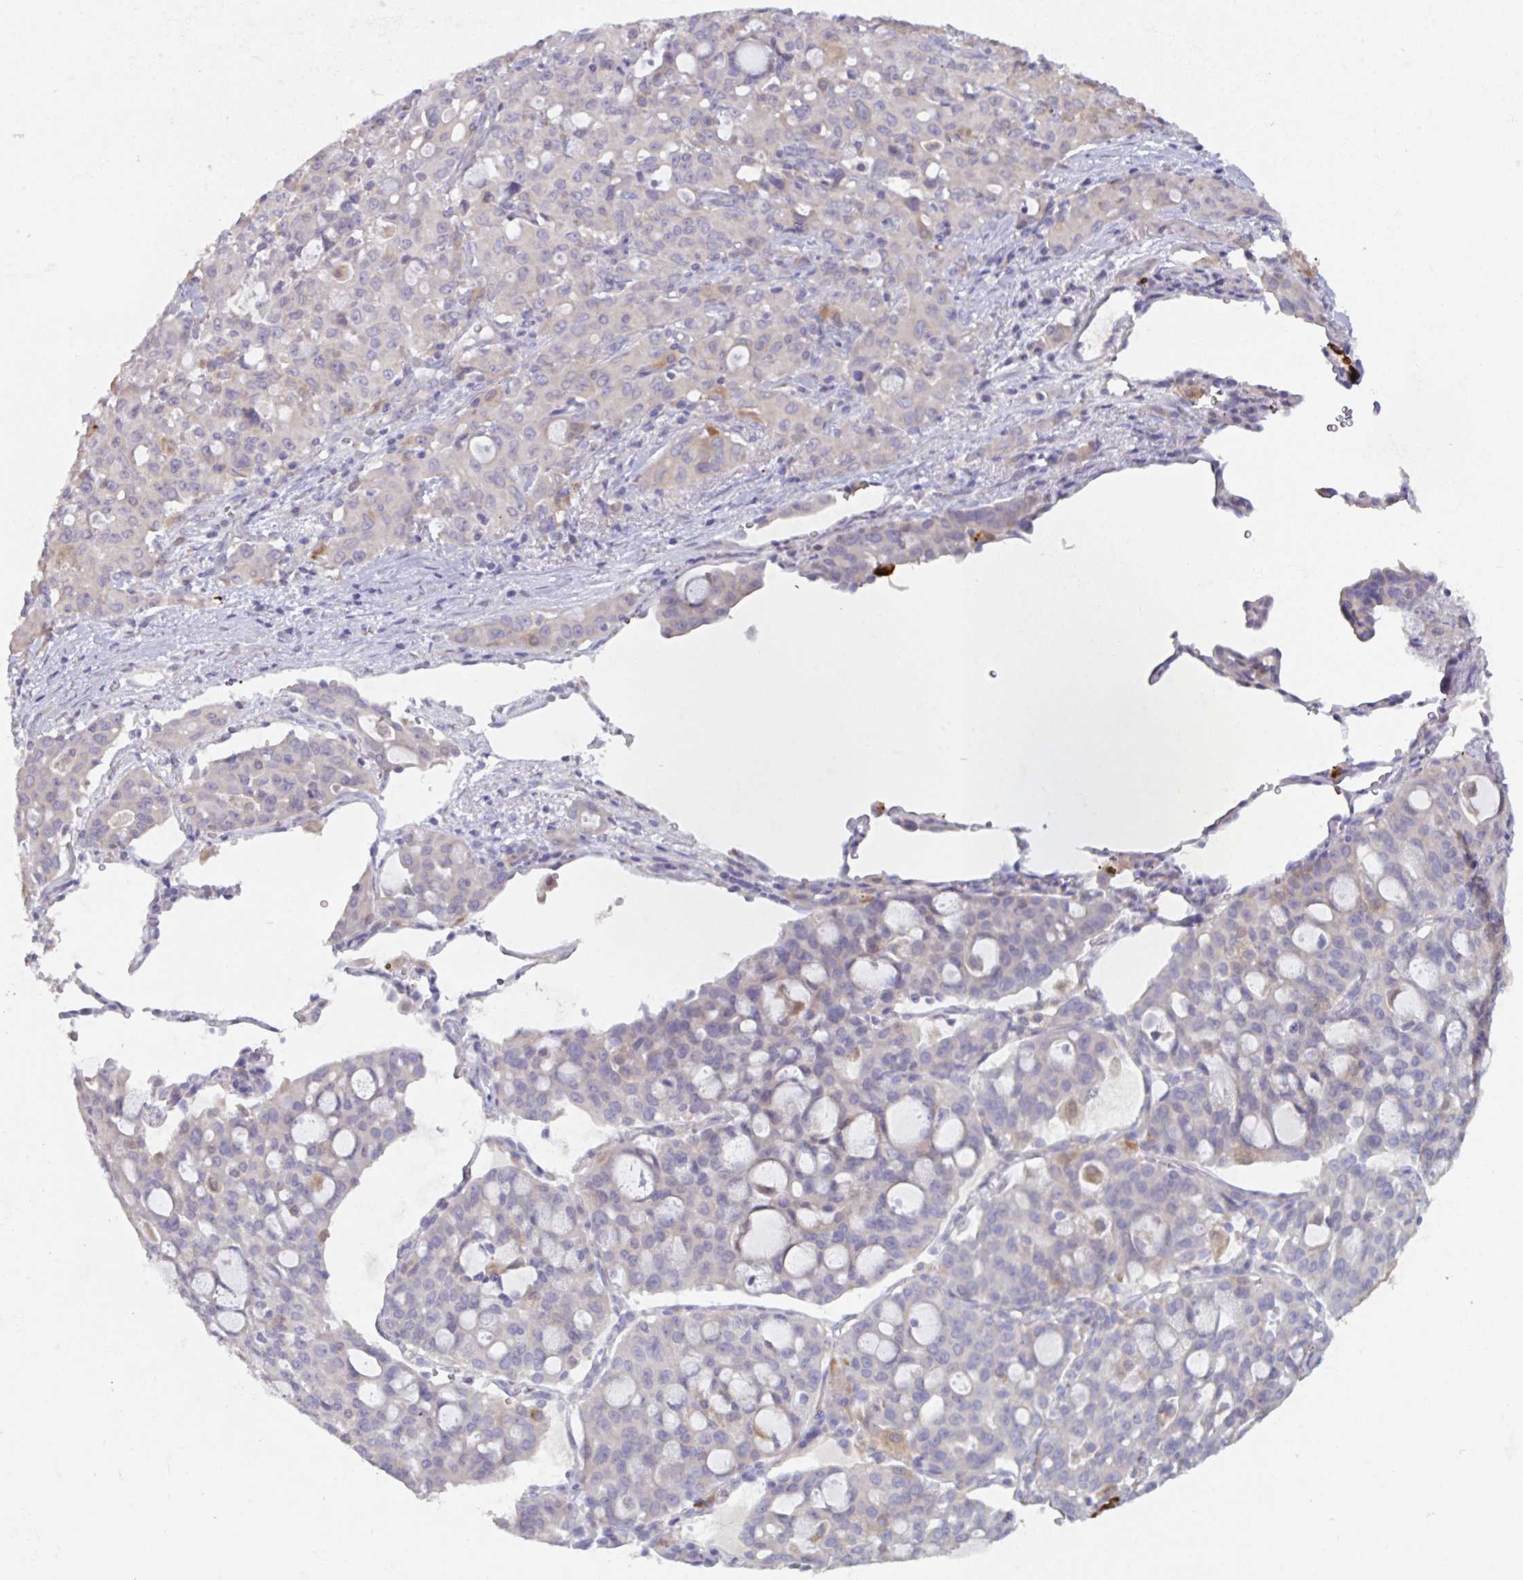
{"staining": {"intensity": "negative", "quantity": "none", "location": "none"}, "tissue": "lung cancer", "cell_type": "Tumor cells", "image_type": "cancer", "snomed": [{"axis": "morphology", "description": "Adenocarcinoma, NOS"}, {"axis": "topography", "description": "Lung"}], "caption": "Immunohistochemistry (IHC) of human lung cancer shows no staining in tumor cells.", "gene": "PTPRD", "patient": {"sex": "female", "age": 44}}